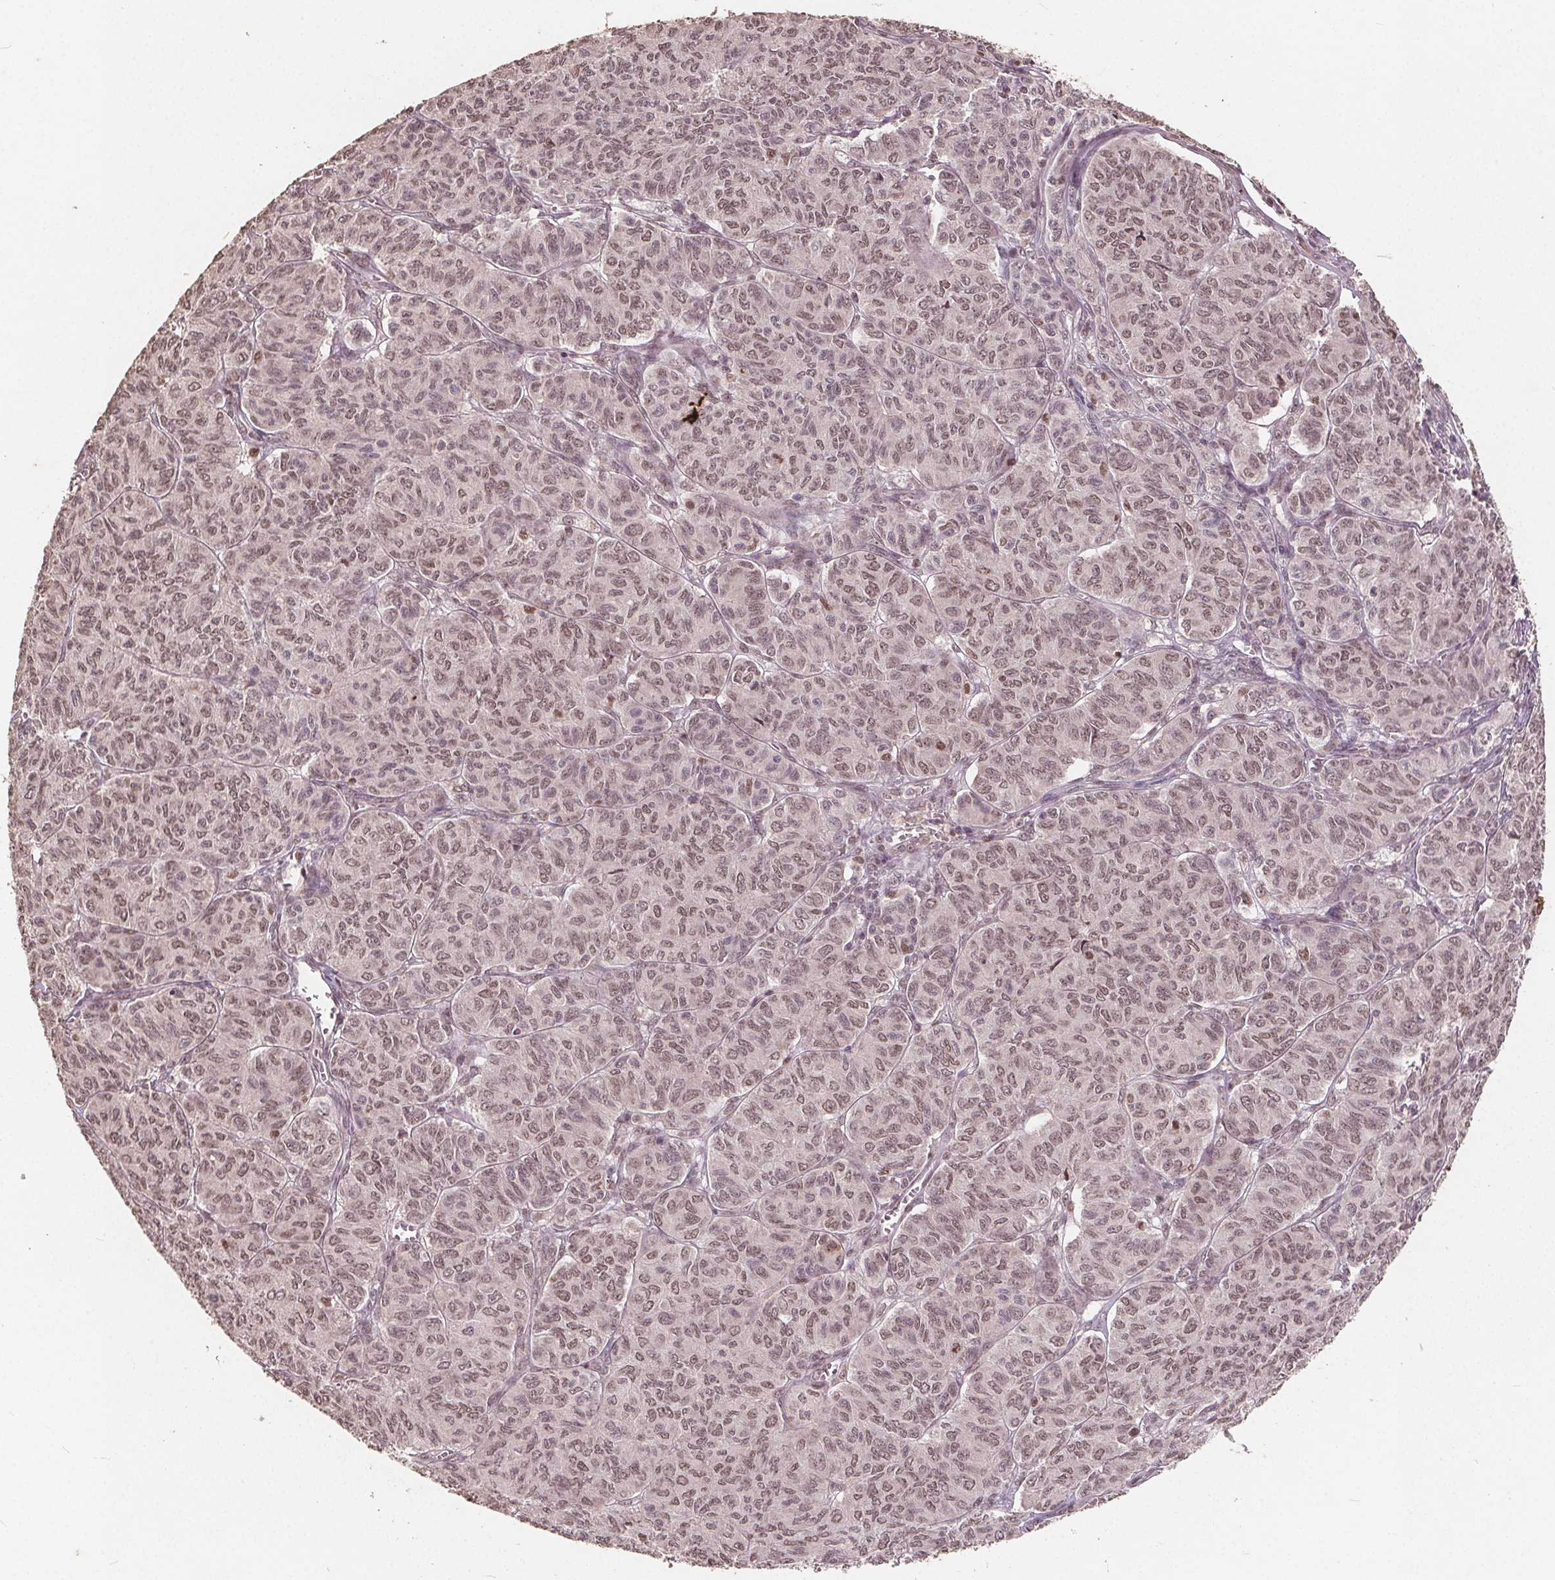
{"staining": {"intensity": "weak", "quantity": ">75%", "location": "nuclear"}, "tissue": "ovarian cancer", "cell_type": "Tumor cells", "image_type": "cancer", "snomed": [{"axis": "morphology", "description": "Carcinoma, endometroid"}, {"axis": "topography", "description": "Ovary"}], "caption": "Protein staining displays weak nuclear staining in about >75% of tumor cells in ovarian endometroid carcinoma.", "gene": "DNMT3B", "patient": {"sex": "female", "age": 80}}